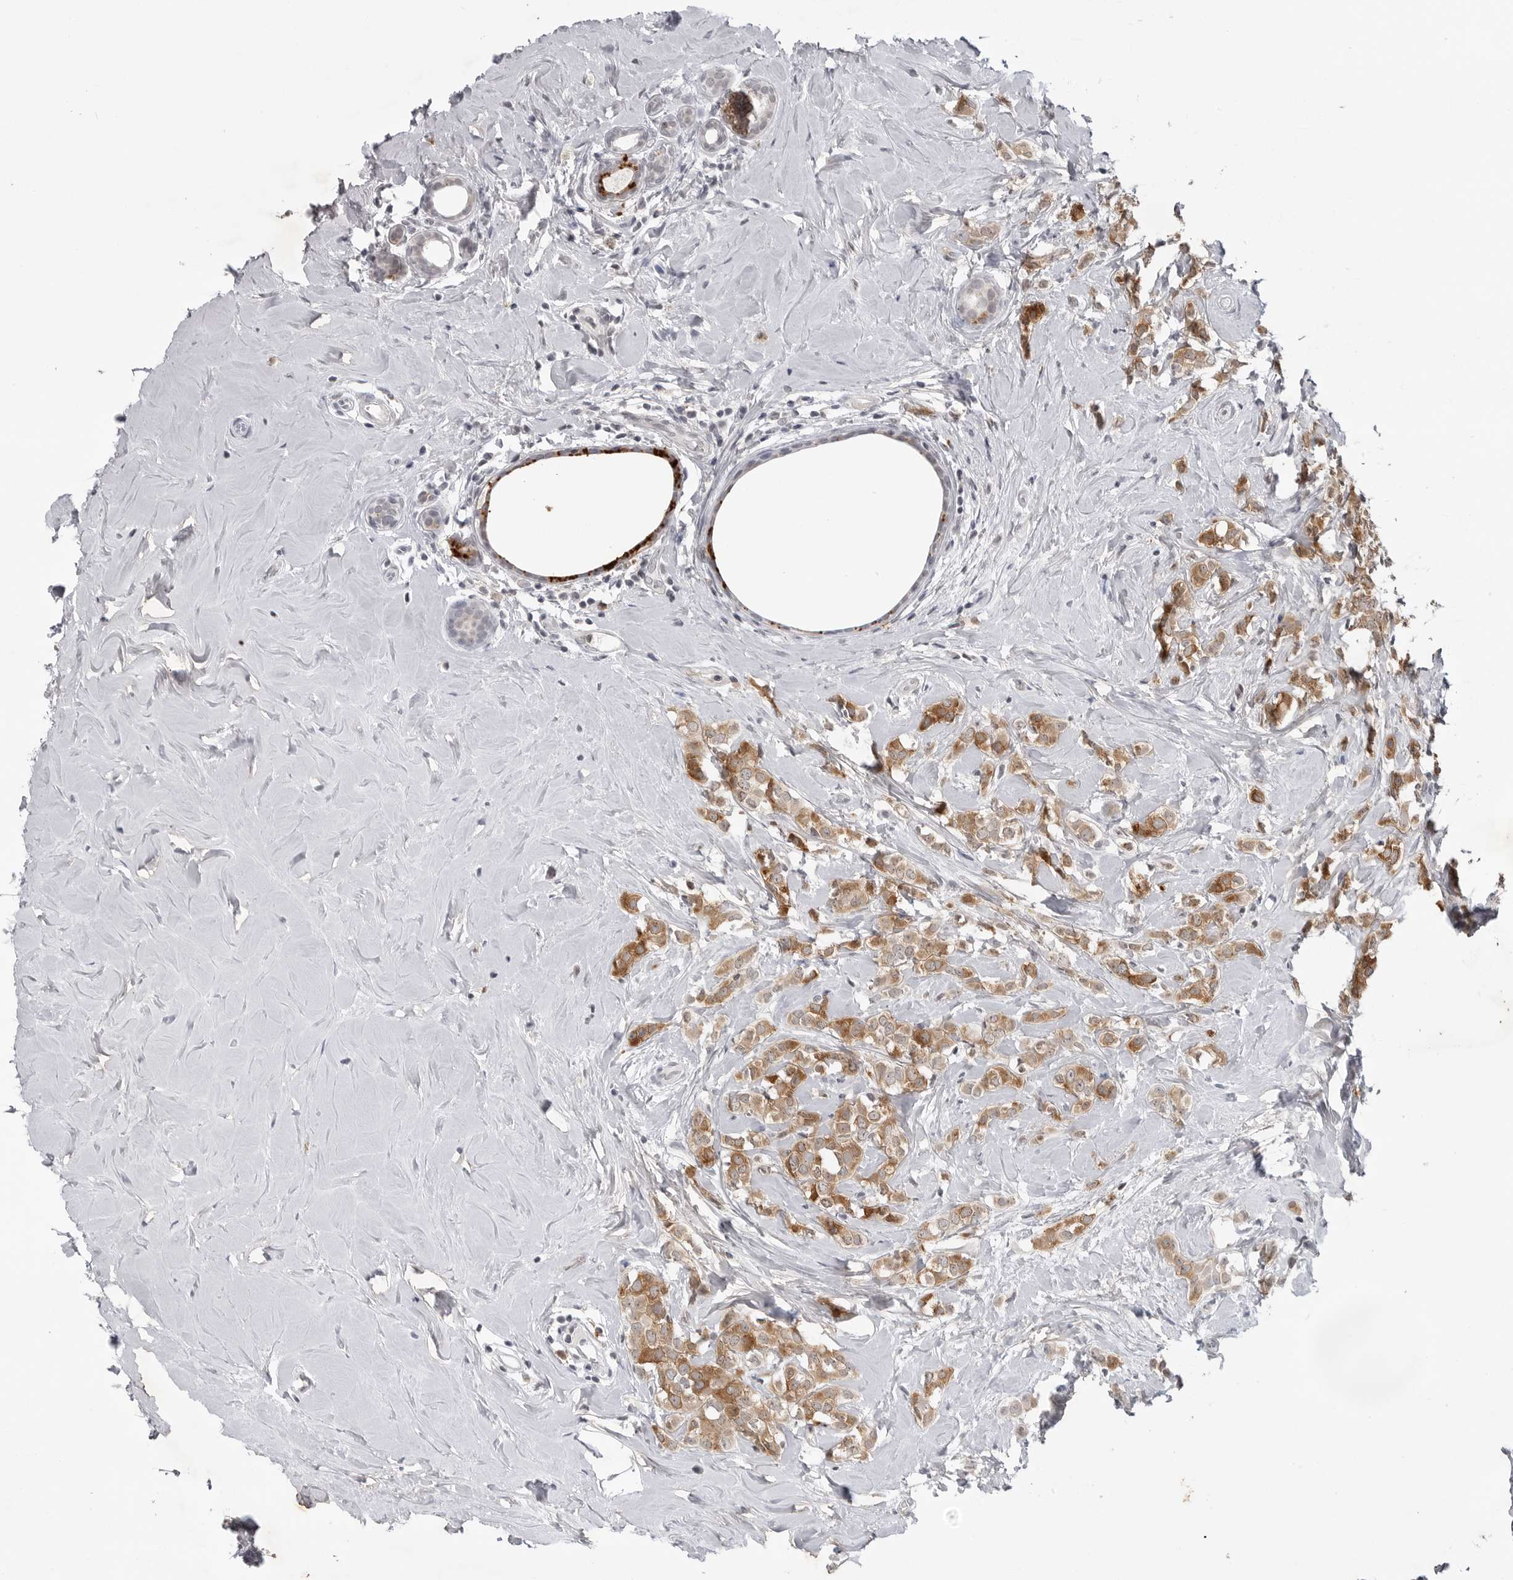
{"staining": {"intensity": "moderate", "quantity": ">75%", "location": "cytoplasmic/membranous"}, "tissue": "breast cancer", "cell_type": "Tumor cells", "image_type": "cancer", "snomed": [{"axis": "morphology", "description": "Lobular carcinoma"}, {"axis": "topography", "description": "Breast"}], "caption": "This is an image of IHC staining of breast cancer (lobular carcinoma), which shows moderate expression in the cytoplasmic/membranous of tumor cells.", "gene": "RRM1", "patient": {"sex": "female", "age": 47}}